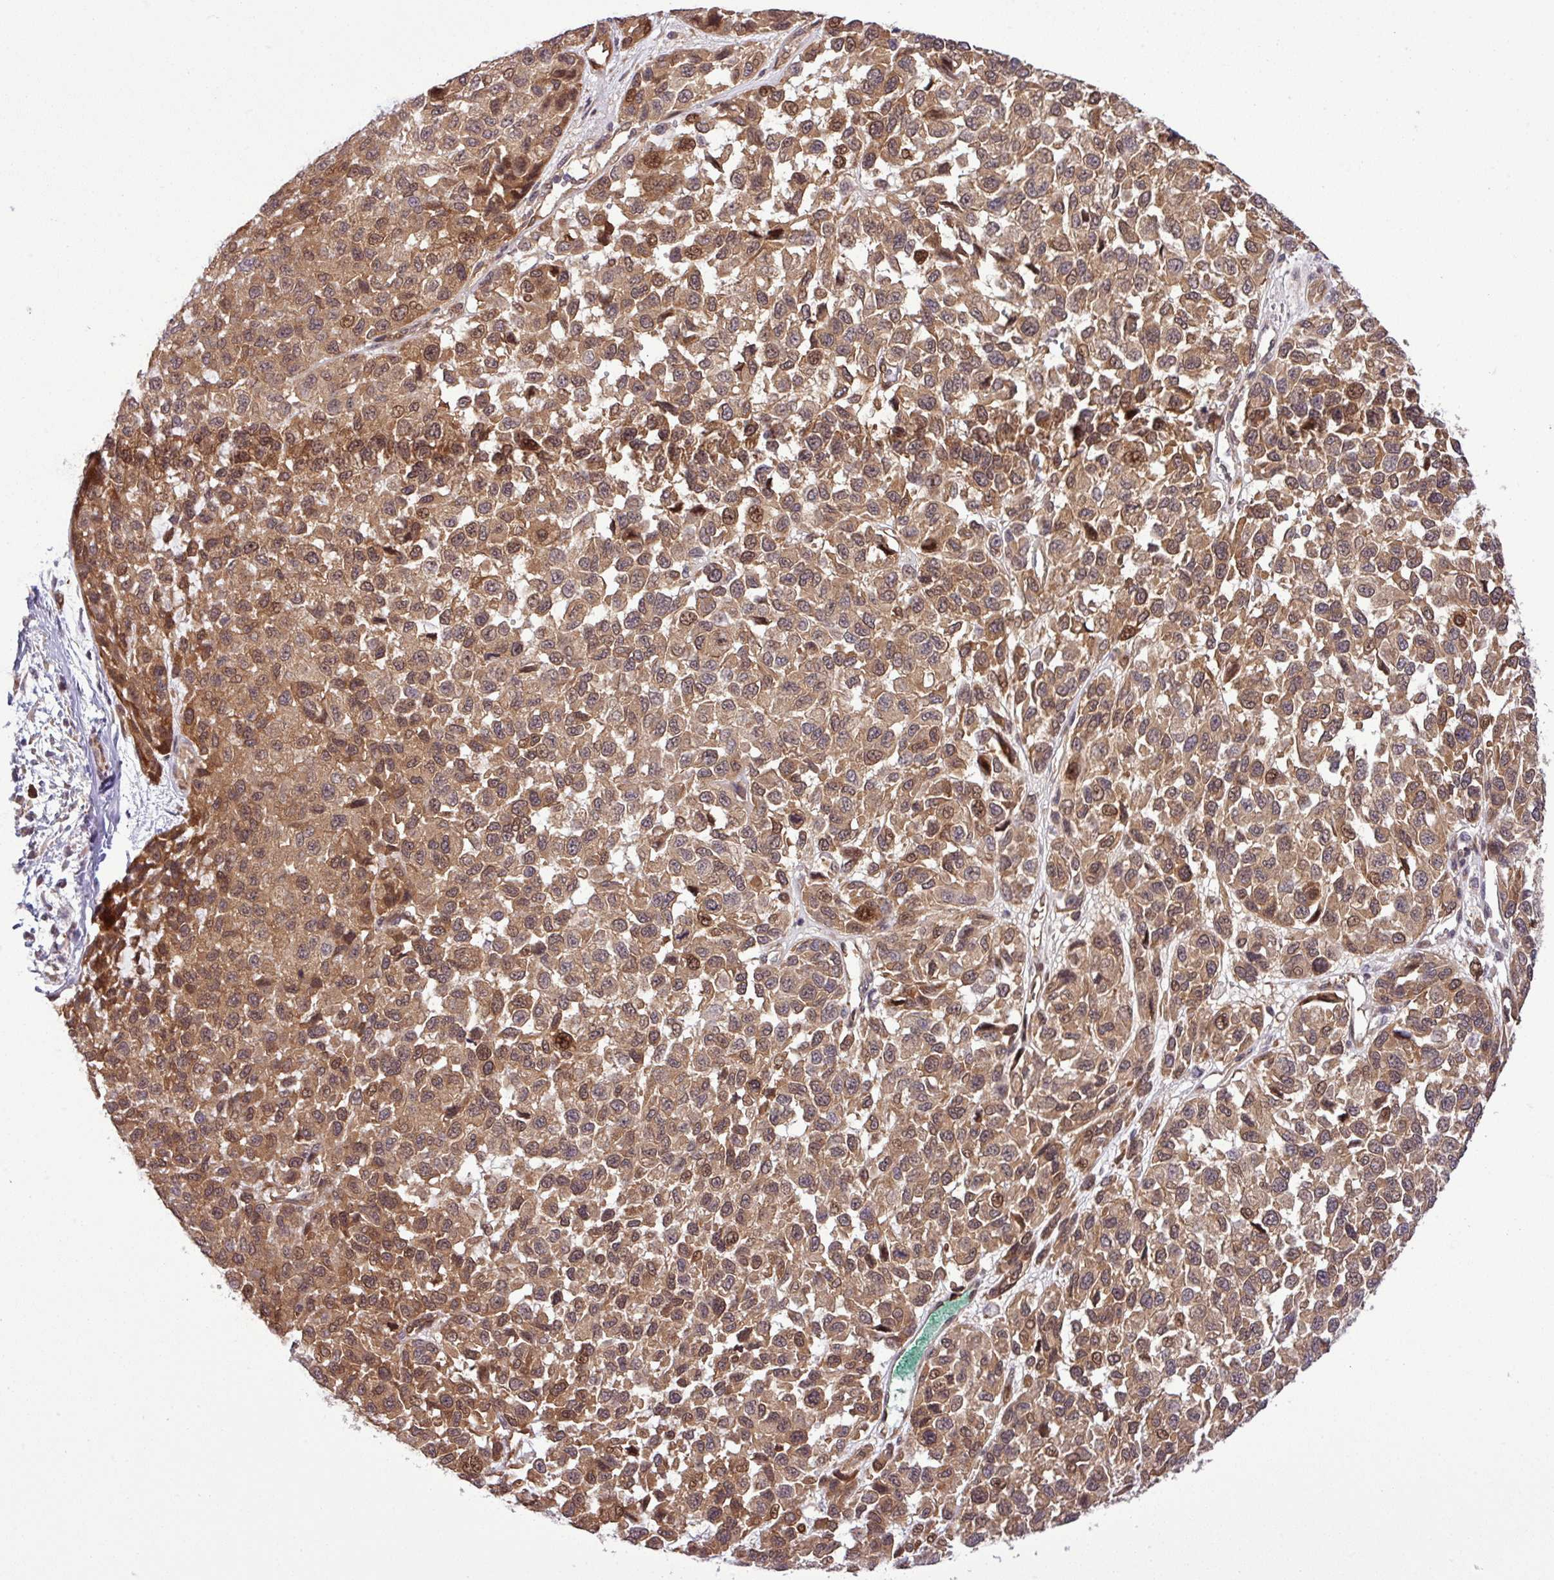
{"staining": {"intensity": "moderate", "quantity": ">75%", "location": "cytoplasmic/membranous,nuclear"}, "tissue": "melanoma", "cell_type": "Tumor cells", "image_type": "cancer", "snomed": [{"axis": "morphology", "description": "Malignant melanoma, NOS"}, {"axis": "topography", "description": "Skin"}], "caption": "Melanoma stained with a protein marker shows moderate staining in tumor cells.", "gene": "CARHSP1", "patient": {"sex": "male", "age": 62}}